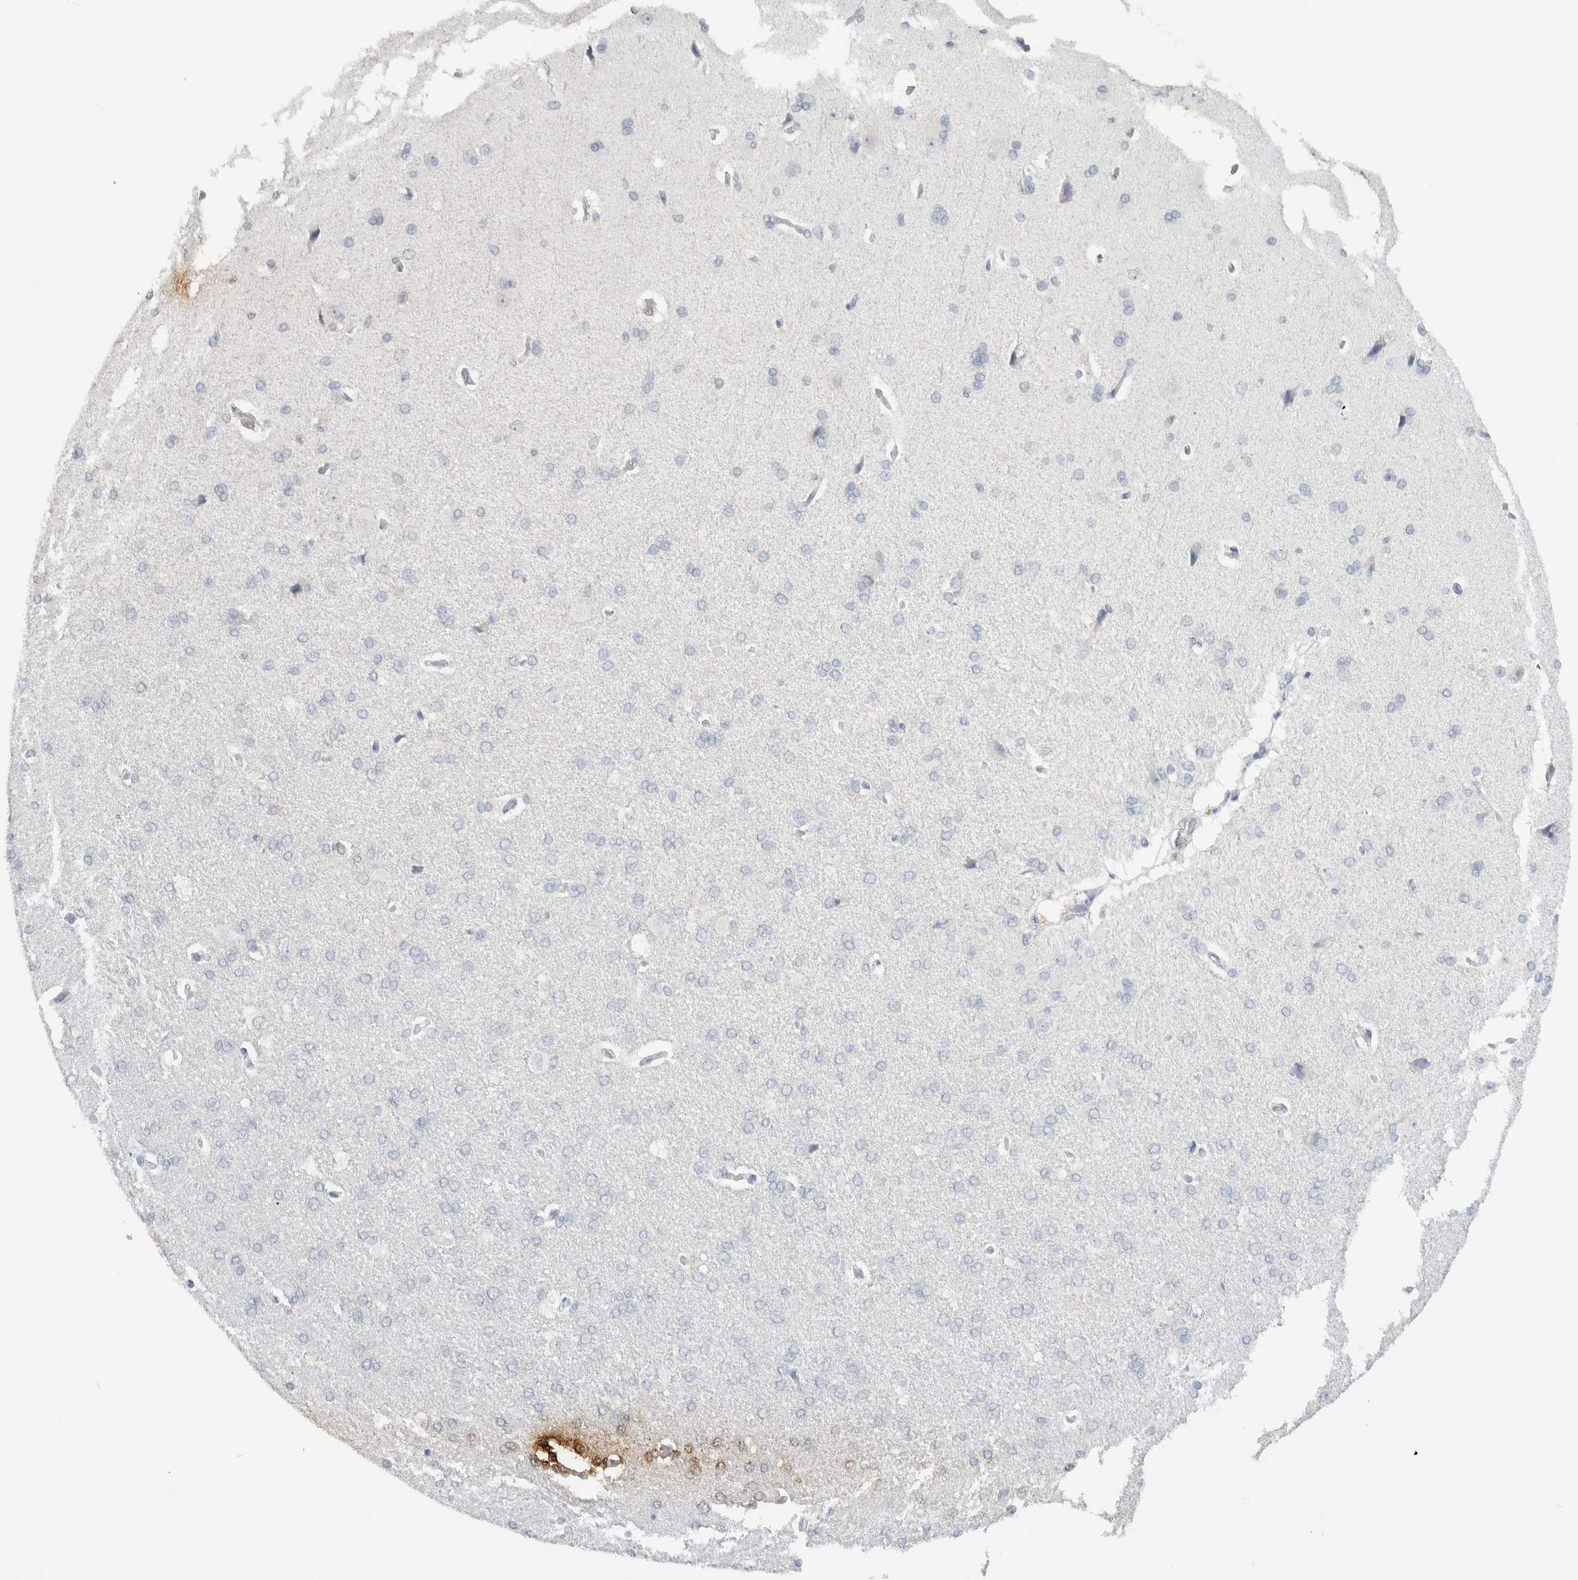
{"staining": {"intensity": "negative", "quantity": "none", "location": "none"}, "tissue": "cerebral cortex", "cell_type": "Endothelial cells", "image_type": "normal", "snomed": [{"axis": "morphology", "description": "Normal tissue, NOS"}, {"axis": "topography", "description": "Cerebral cortex"}], "caption": "An image of cerebral cortex stained for a protein demonstrates no brown staining in endothelial cells. The staining was performed using DAB (3,3'-diaminobenzidine) to visualize the protein expression in brown, while the nuclei were stained in blue with hematoxylin (Magnification: 20x).", "gene": "LAMP3", "patient": {"sex": "male", "age": 62}}